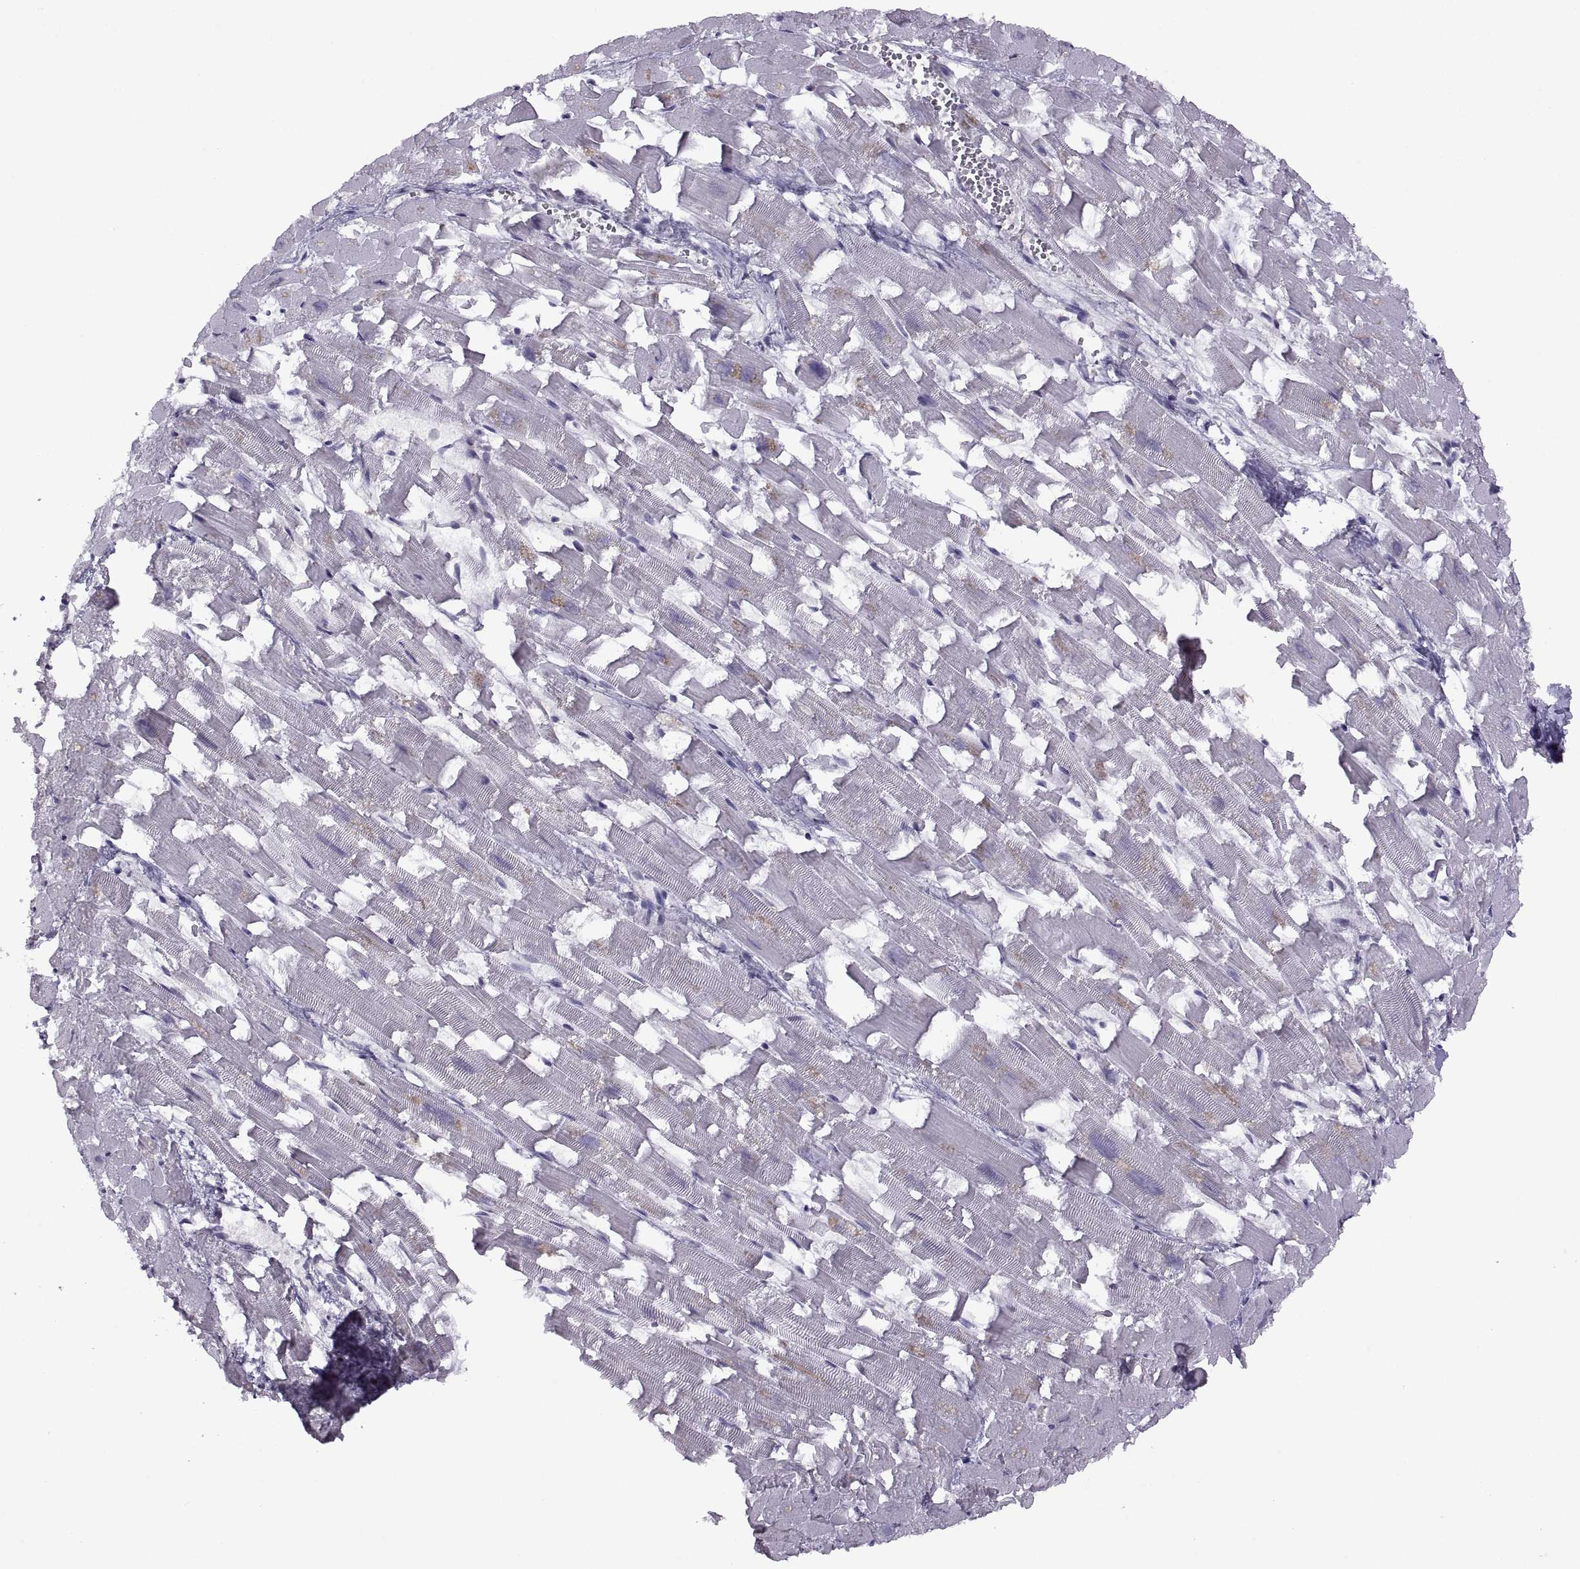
{"staining": {"intensity": "negative", "quantity": "none", "location": "none"}, "tissue": "heart muscle", "cell_type": "Cardiomyocytes", "image_type": "normal", "snomed": [{"axis": "morphology", "description": "Normal tissue, NOS"}, {"axis": "topography", "description": "Heart"}], "caption": "Immunohistochemistry (IHC) of benign heart muscle reveals no expression in cardiomyocytes. Brightfield microscopy of IHC stained with DAB (brown) and hematoxylin (blue), captured at high magnification.", "gene": "ASIC2", "patient": {"sex": "female", "age": 64}}